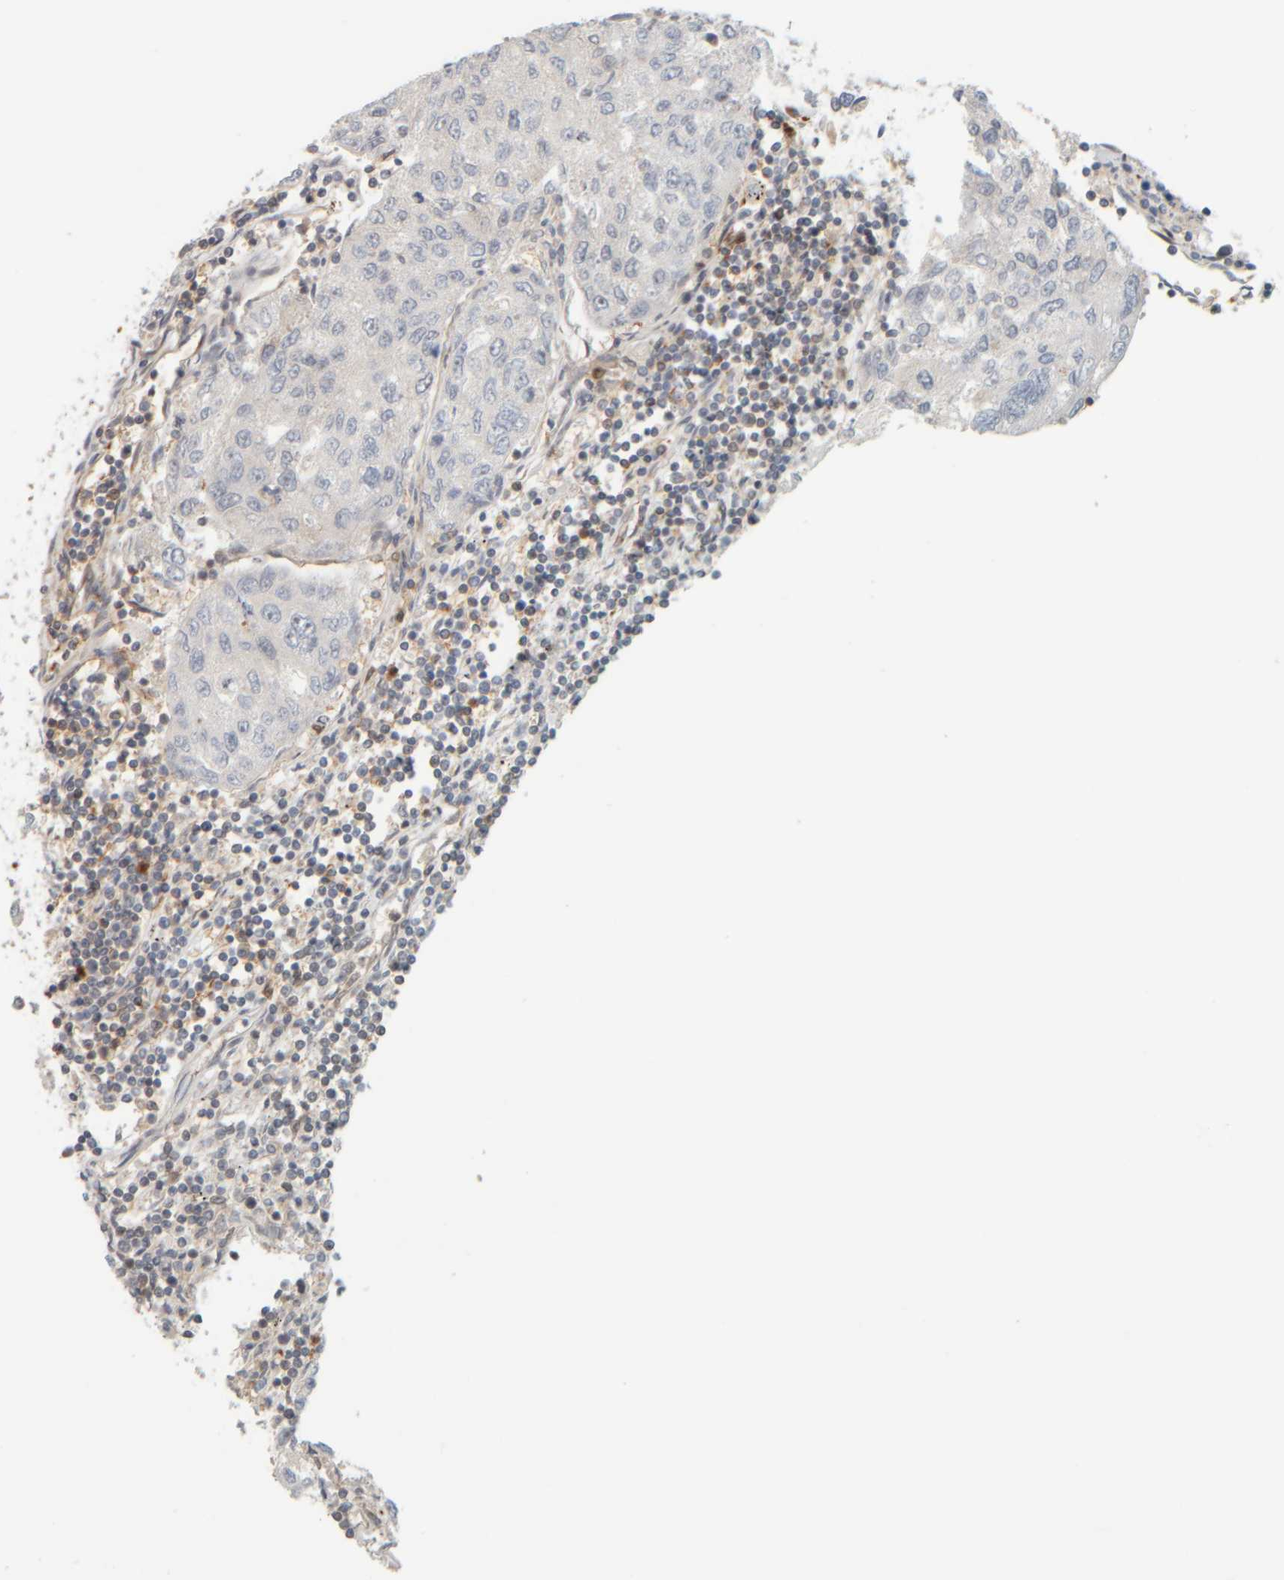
{"staining": {"intensity": "negative", "quantity": "none", "location": "none"}, "tissue": "urothelial cancer", "cell_type": "Tumor cells", "image_type": "cancer", "snomed": [{"axis": "morphology", "description": "Urothelial carcinoma, High grade"}, {"axis": "topography", "description": "Lymph node"}, {"axis": "topography", "description": "Urinary bladder"}], "caption": "Immunohistochemical staining of human high-grade urothelial carcinoma shows no significant positivity in tumor cells.", "gene": "PTGES3L-AARSD1", "patient": {"sex": "male", "age": 51}}